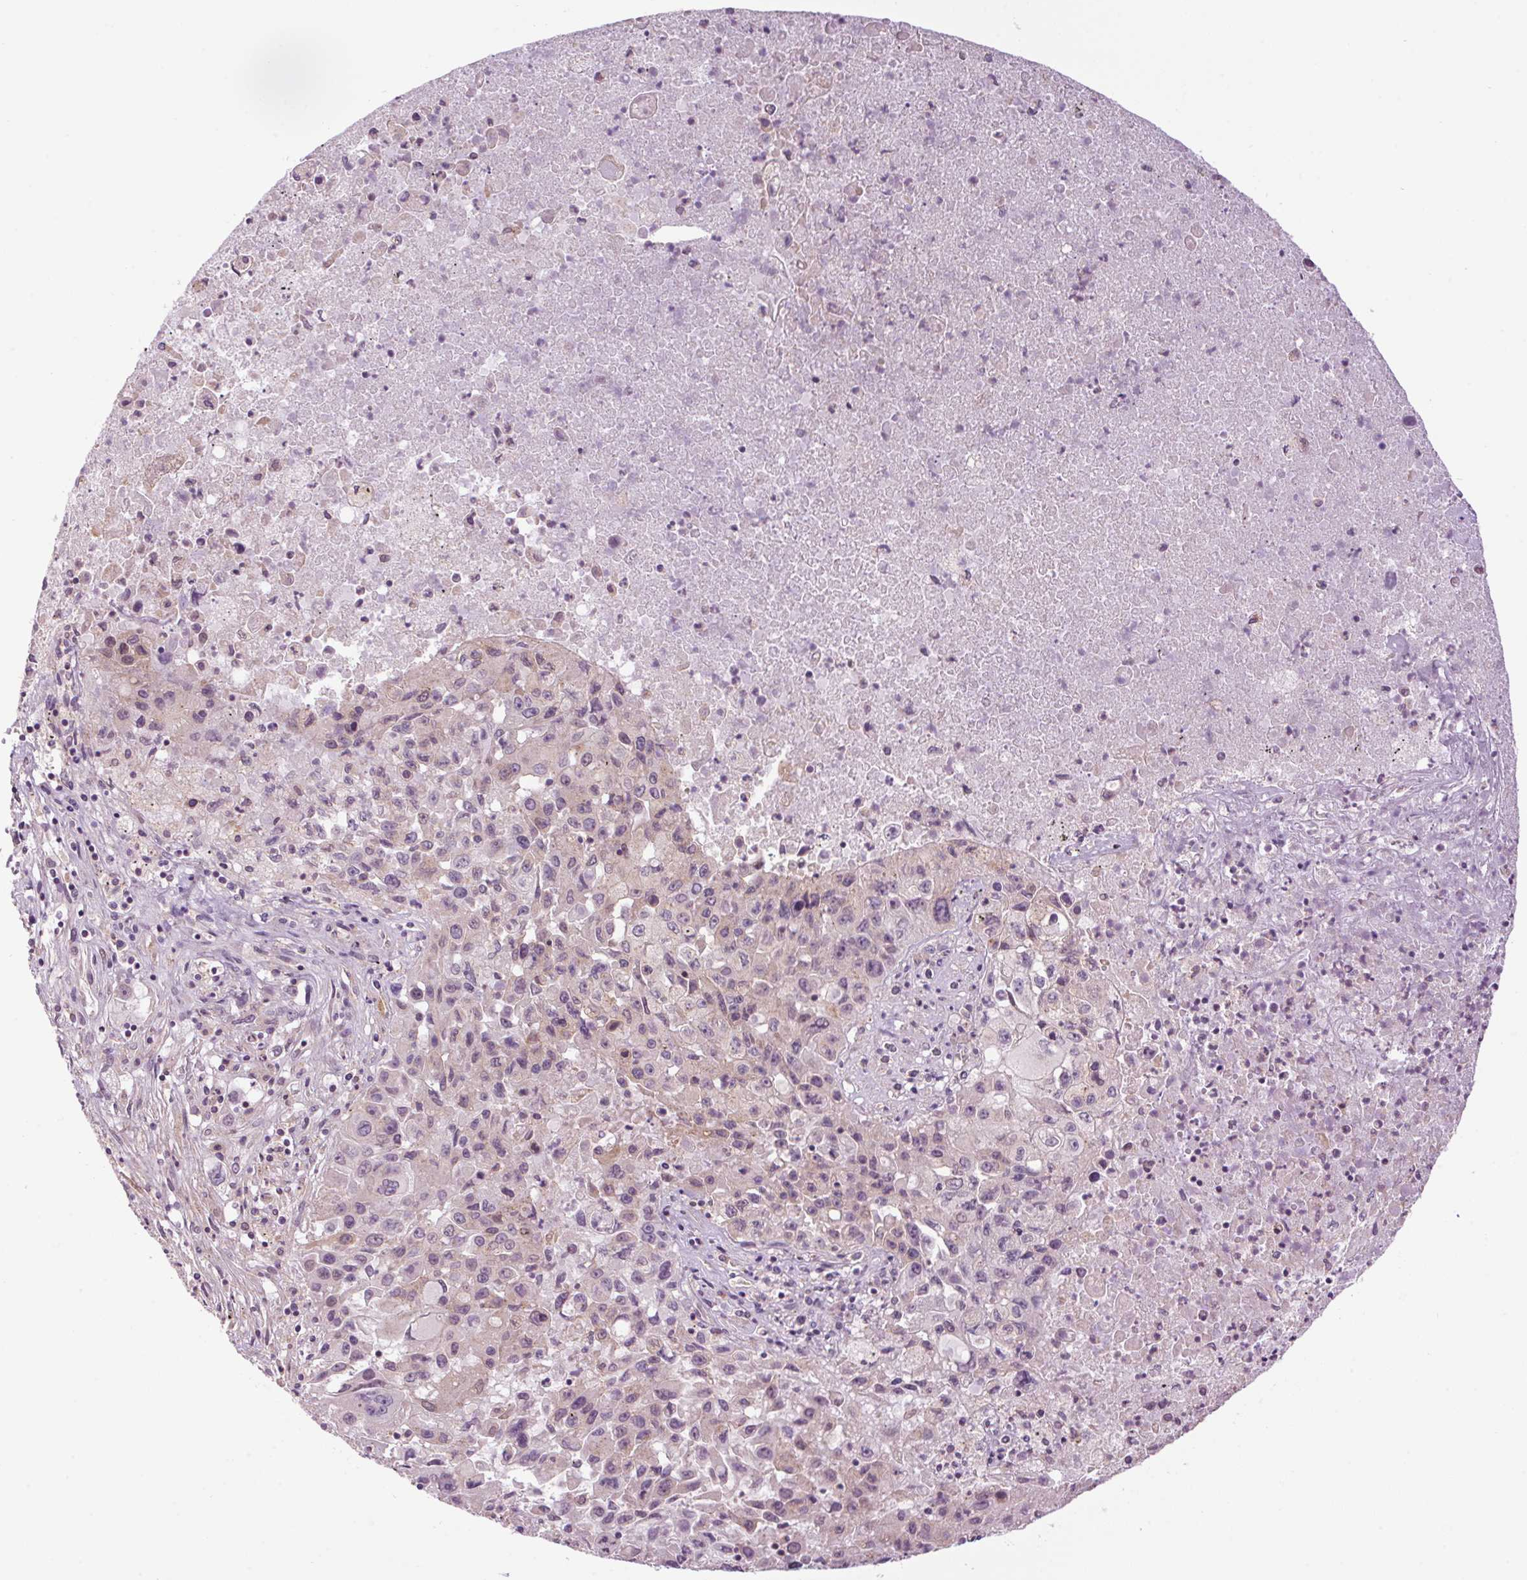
{"staining": {"intensity": "weak", "quantity": "<25%", "location": "nuclear"}, "tissue": "lung cancer", "cell_type": "Tumor cells", "image_type": "cancer", "snomed": [{"axis": "morphology", "description": "Squamous cell carcinoma, NOS"}, {"axis": "topography", "description": "Lung"}], "caption": "The immunohistochemistry histopathology image has no significant staining in tumor cells of lung squamous cell carcinoma tissue.", "gene": "SMIM13", "patient": {"sex": "male", "age": 63}}